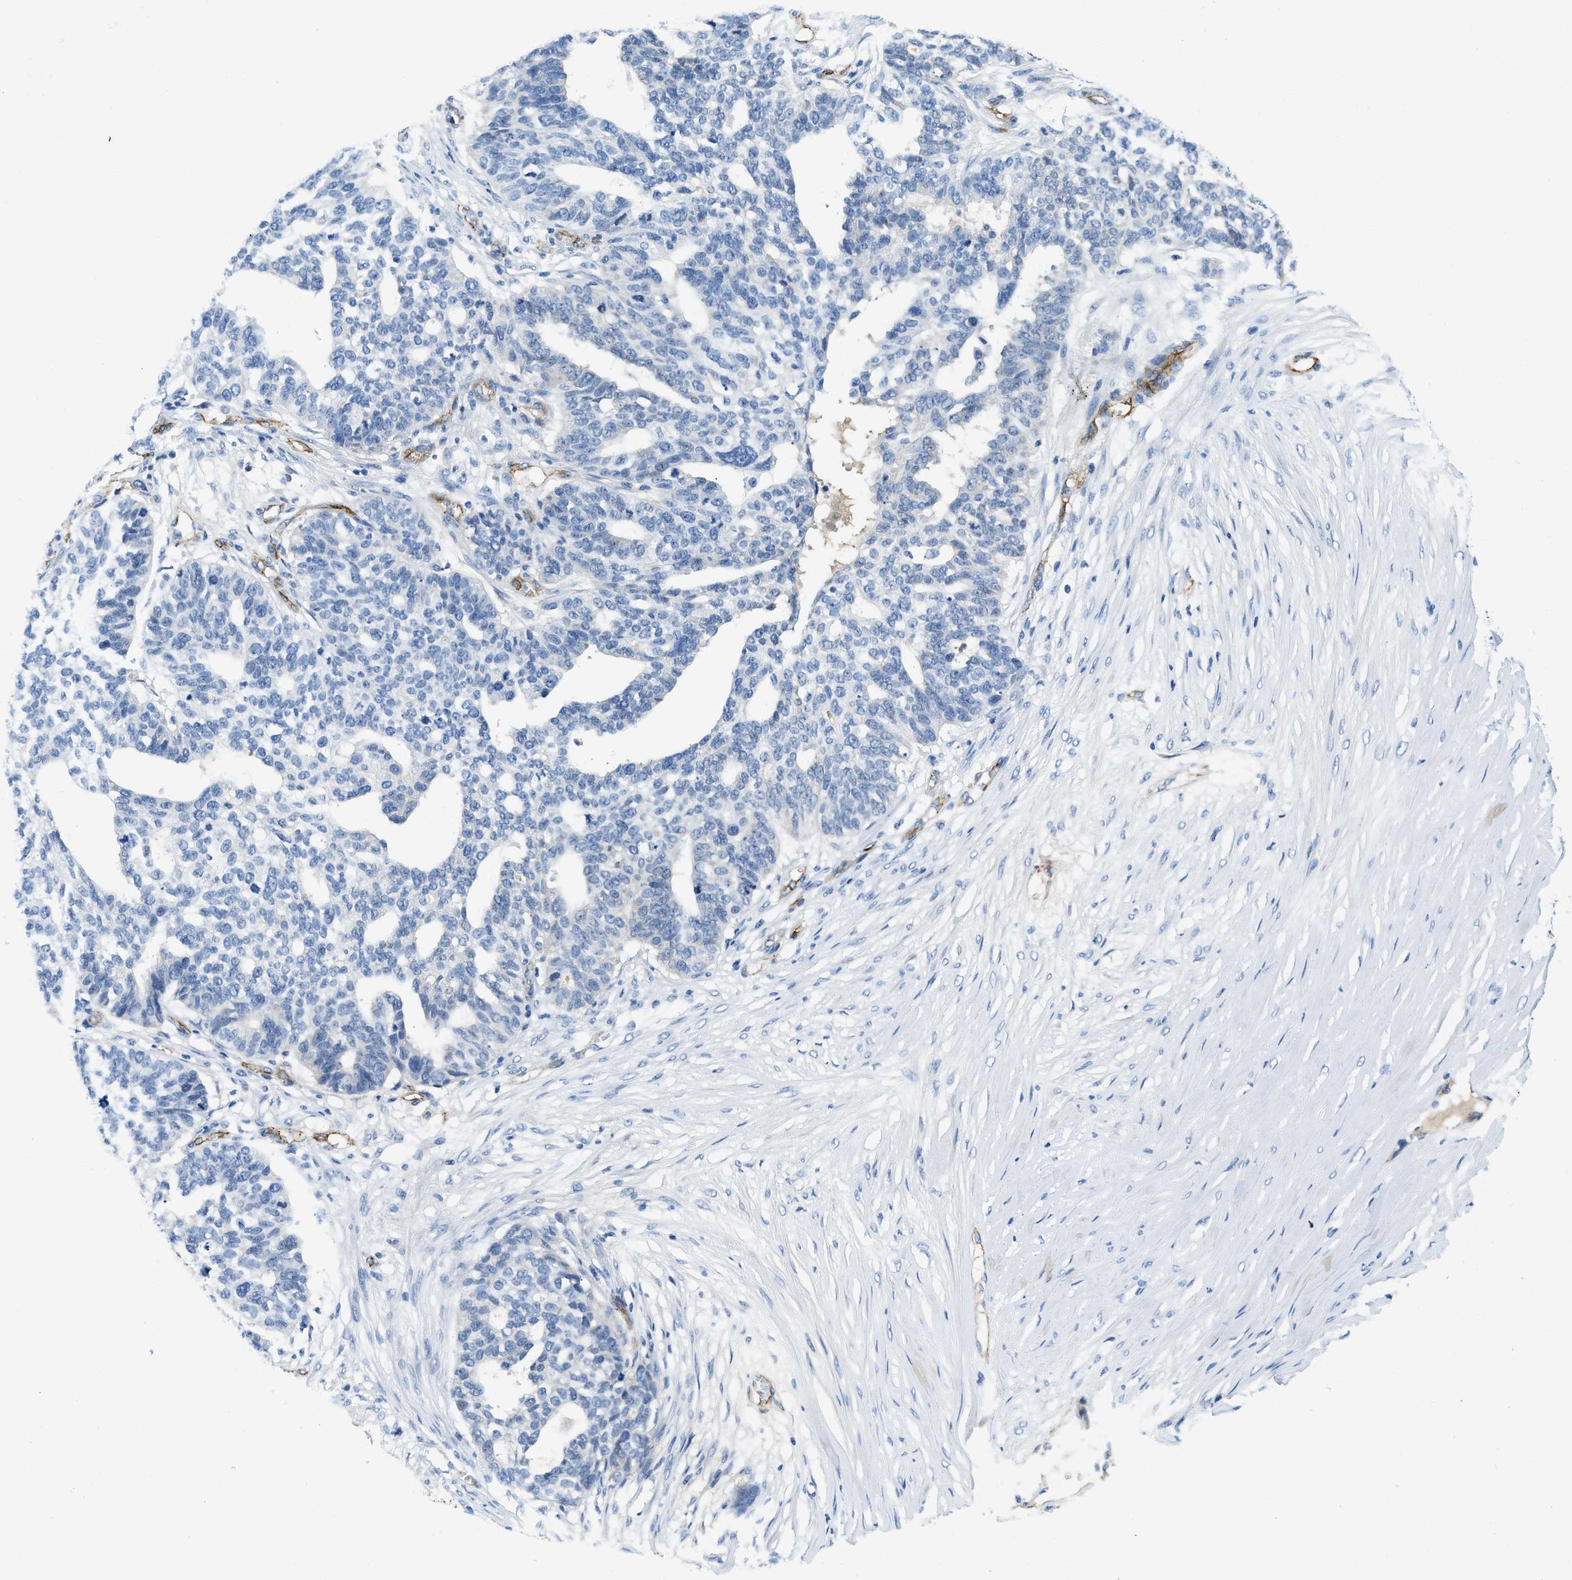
{"staining": {"intensity": "negative", "quantity": "none", "location": "none"}, "tissue": "ovarian cancer", "cell_type": "Tumor cells", "image_type": "cancer", "snomed": [{"axis": "morphology", "description": "Cystadenocarcinoma, serous, NOS"}, {"axis": "topography", "description": "Ovary"}], "caption": "Photomicrograph shows no protein staining in tumor cells of ovarian serous cystadenocarcinoma tissue.", "gene": "SPEG", "patient": {"sex": "female", "age": 59}}